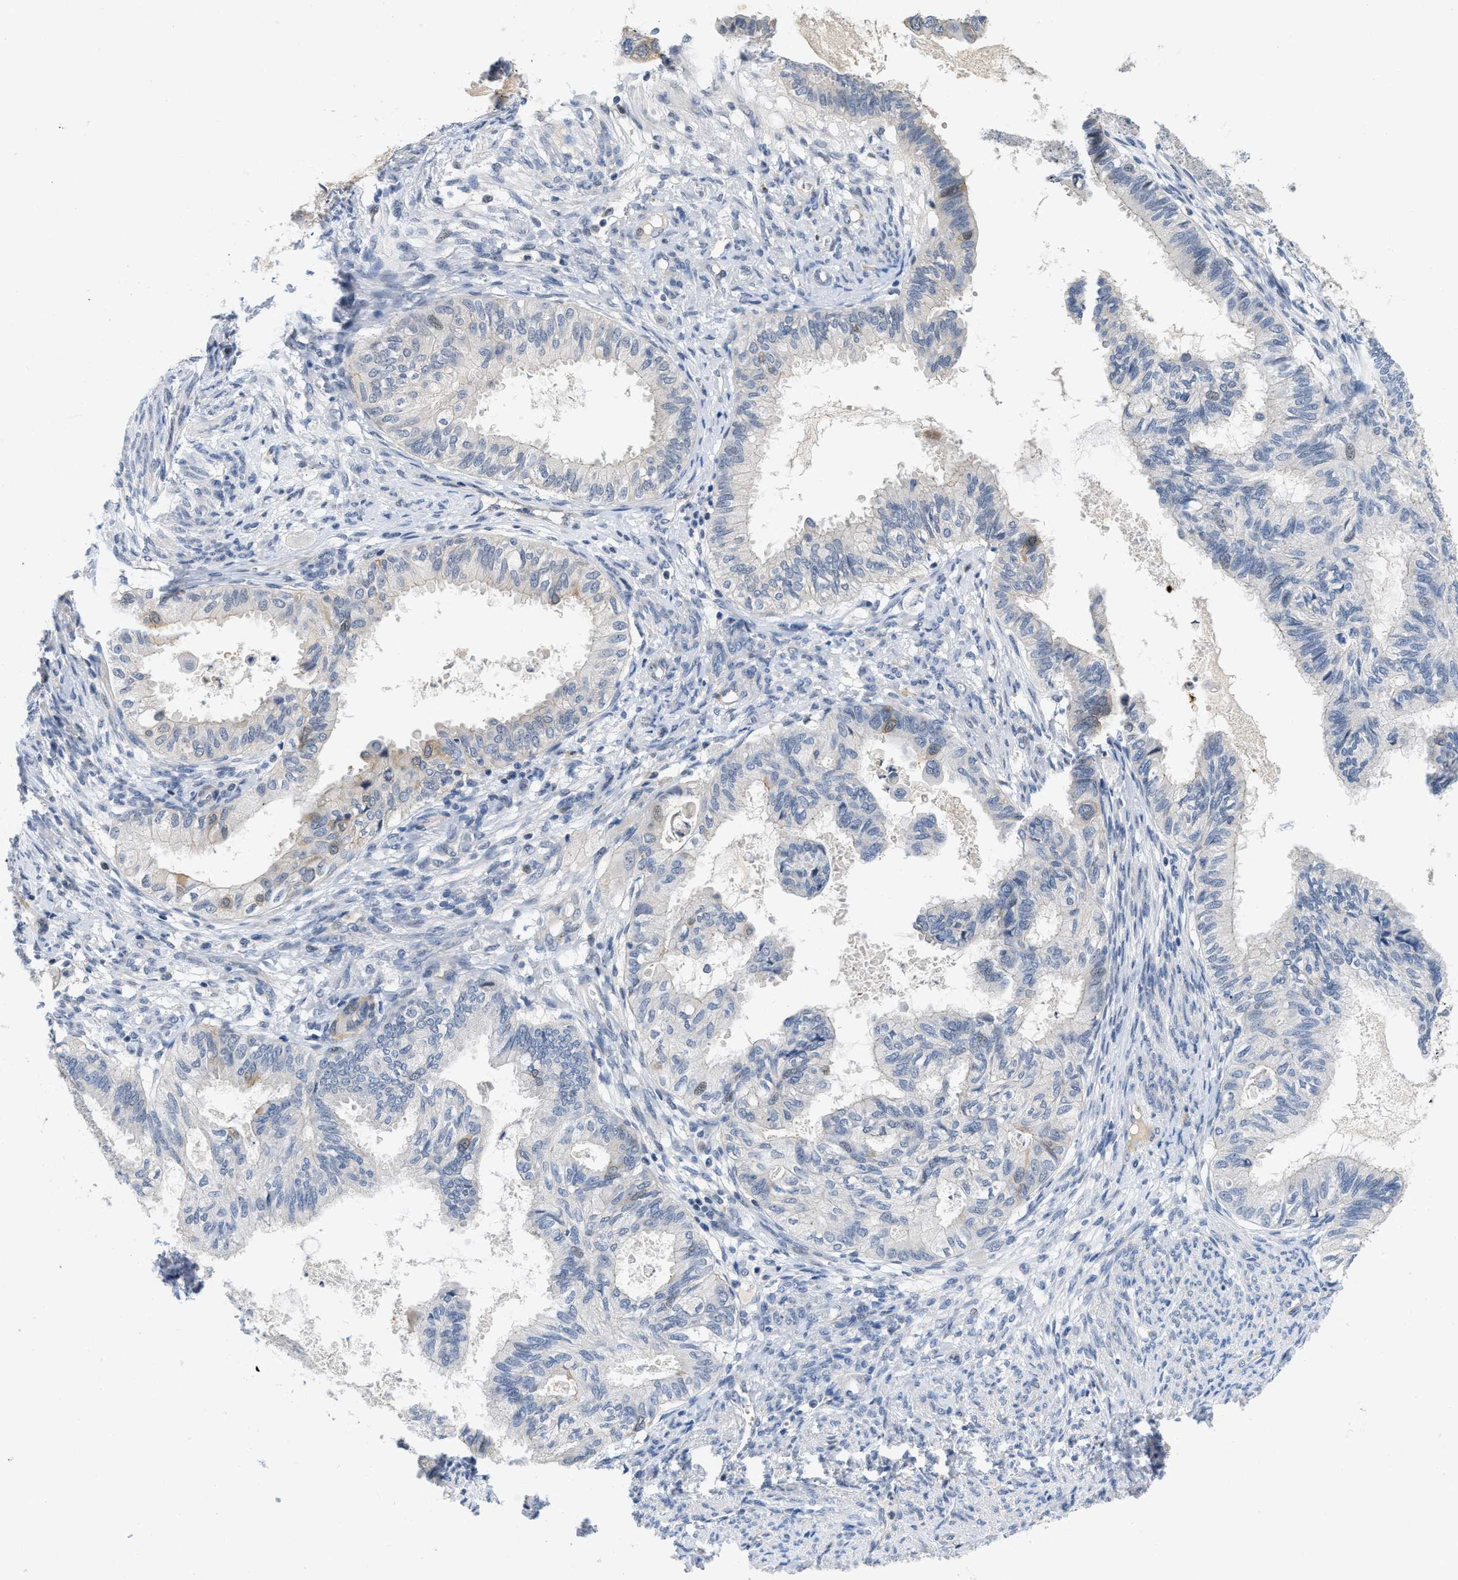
{"staining": {"intensity": "negative", "quantity": "none", "location": "none"}, "tissue": "cervical cancer", "cell_type": "Tumor cells", "image_type": "cancer", "snomed": [{"axis": "morphology", "description": "Normal tissue, NOS"}, {"axis": "morphology", "description": "Adenocarcinoma, NOS"}, {"axis": "topography", "description": "Cervix"}, {"axis": "topography", "description": "Endometrium"}], "caption": "IHC of adenocarcinoma (cervical) shows no staining in tumor cells. The staining is performed using DAB brown chromogen with nuclei counter-stained in using hematoxylin.", "gene": "VIP", "patient": {"sex": "female", "age": 86}}